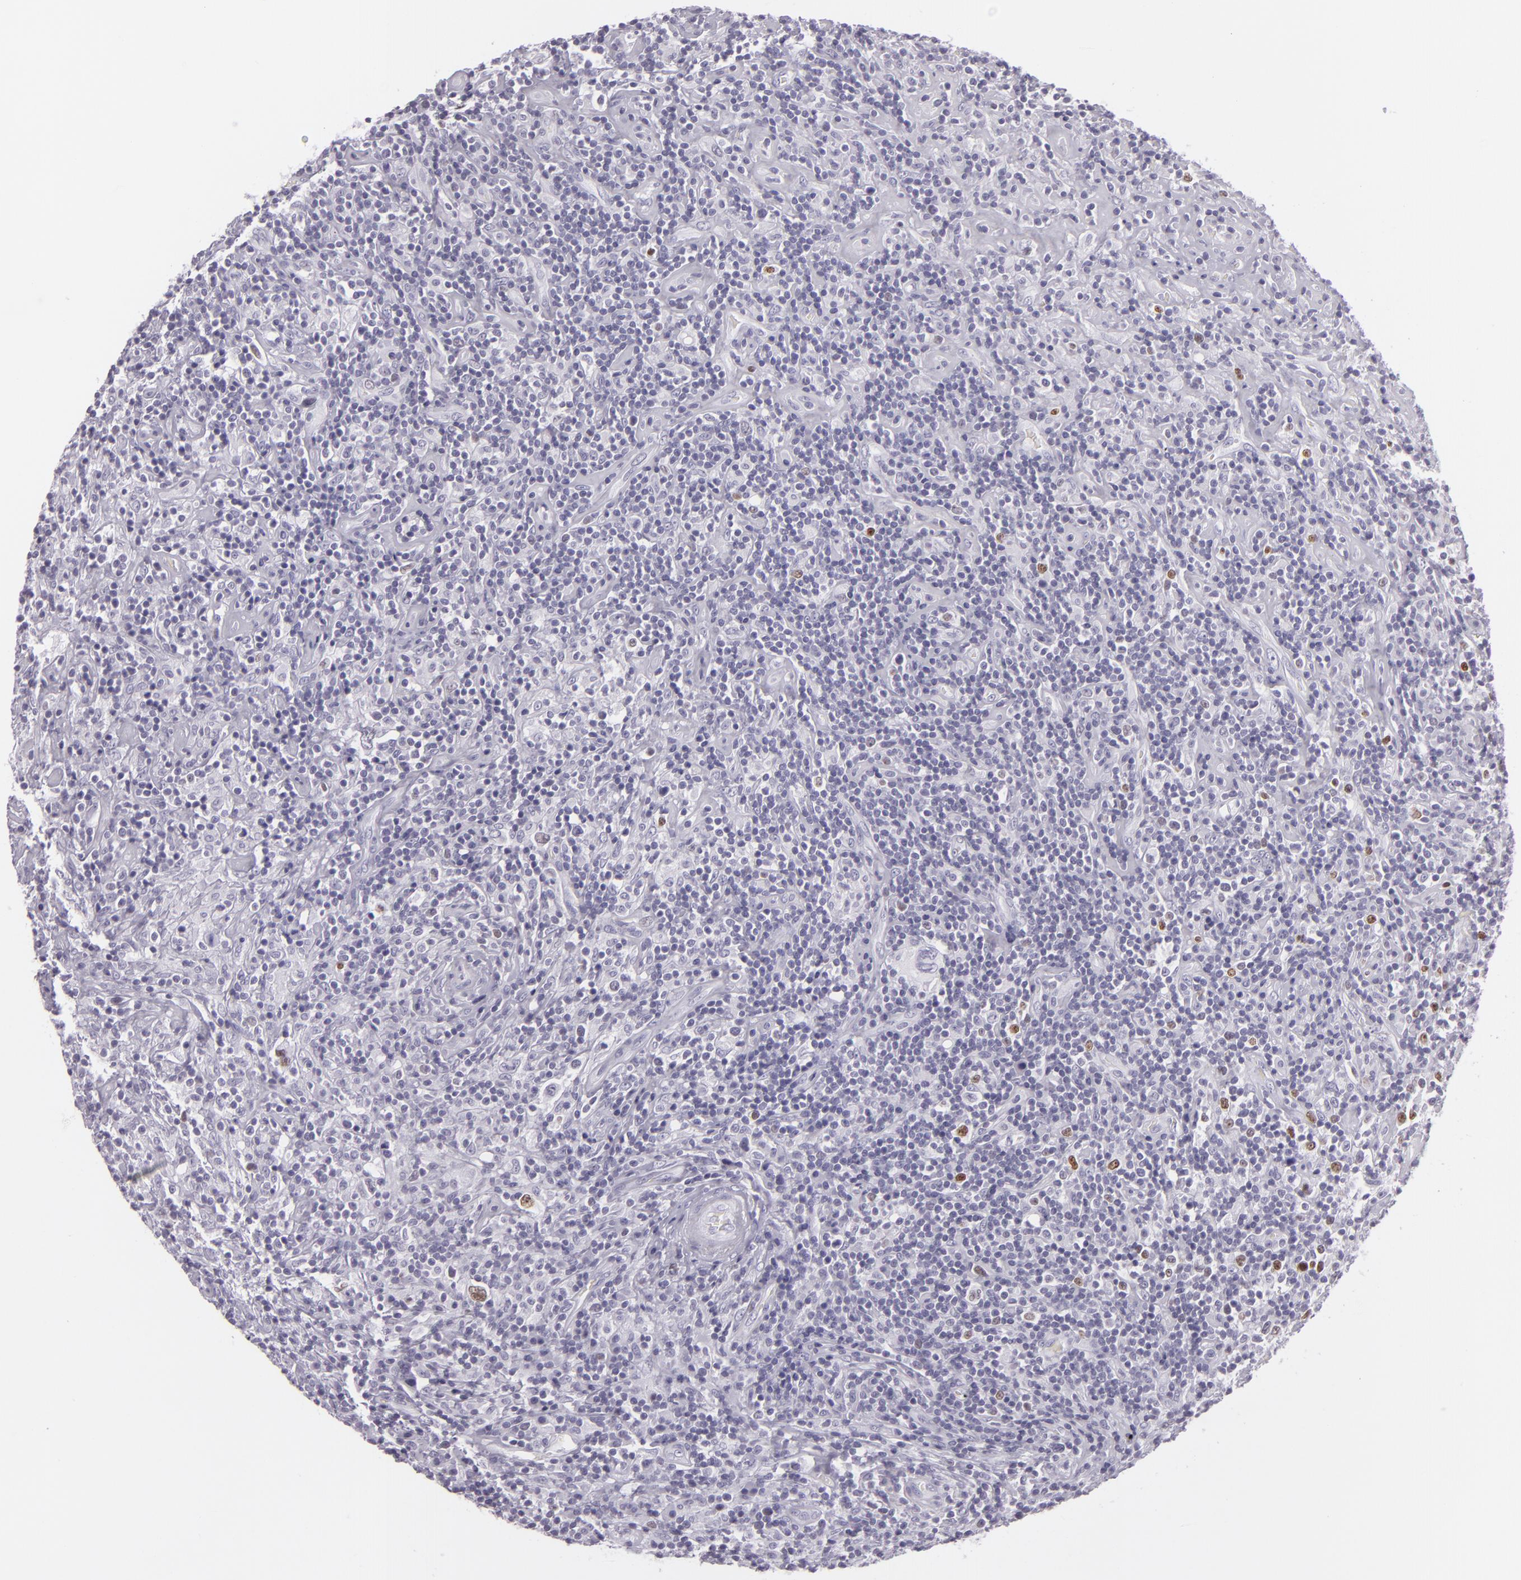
{"staining": {"intensity": "negative", "quantity": "none", "location": "none"}, "tissue": "lymphoma", "cell_type": "Tumor cells", "image_type": "cancer", "snomed": [{"axis": "morphology", "description": "Hodgkin's disease, NOS"}, {"axis": "topography", "description": "Lymph node"}], "caption": "Protein analysis of lymphoma shows no significant staining in tumor cells. (DAB immunohistochemistry (IHC) with hematoxylin counter stain).", "gene": "MCM3", "patient": {"sex": "male", "age": 46}}